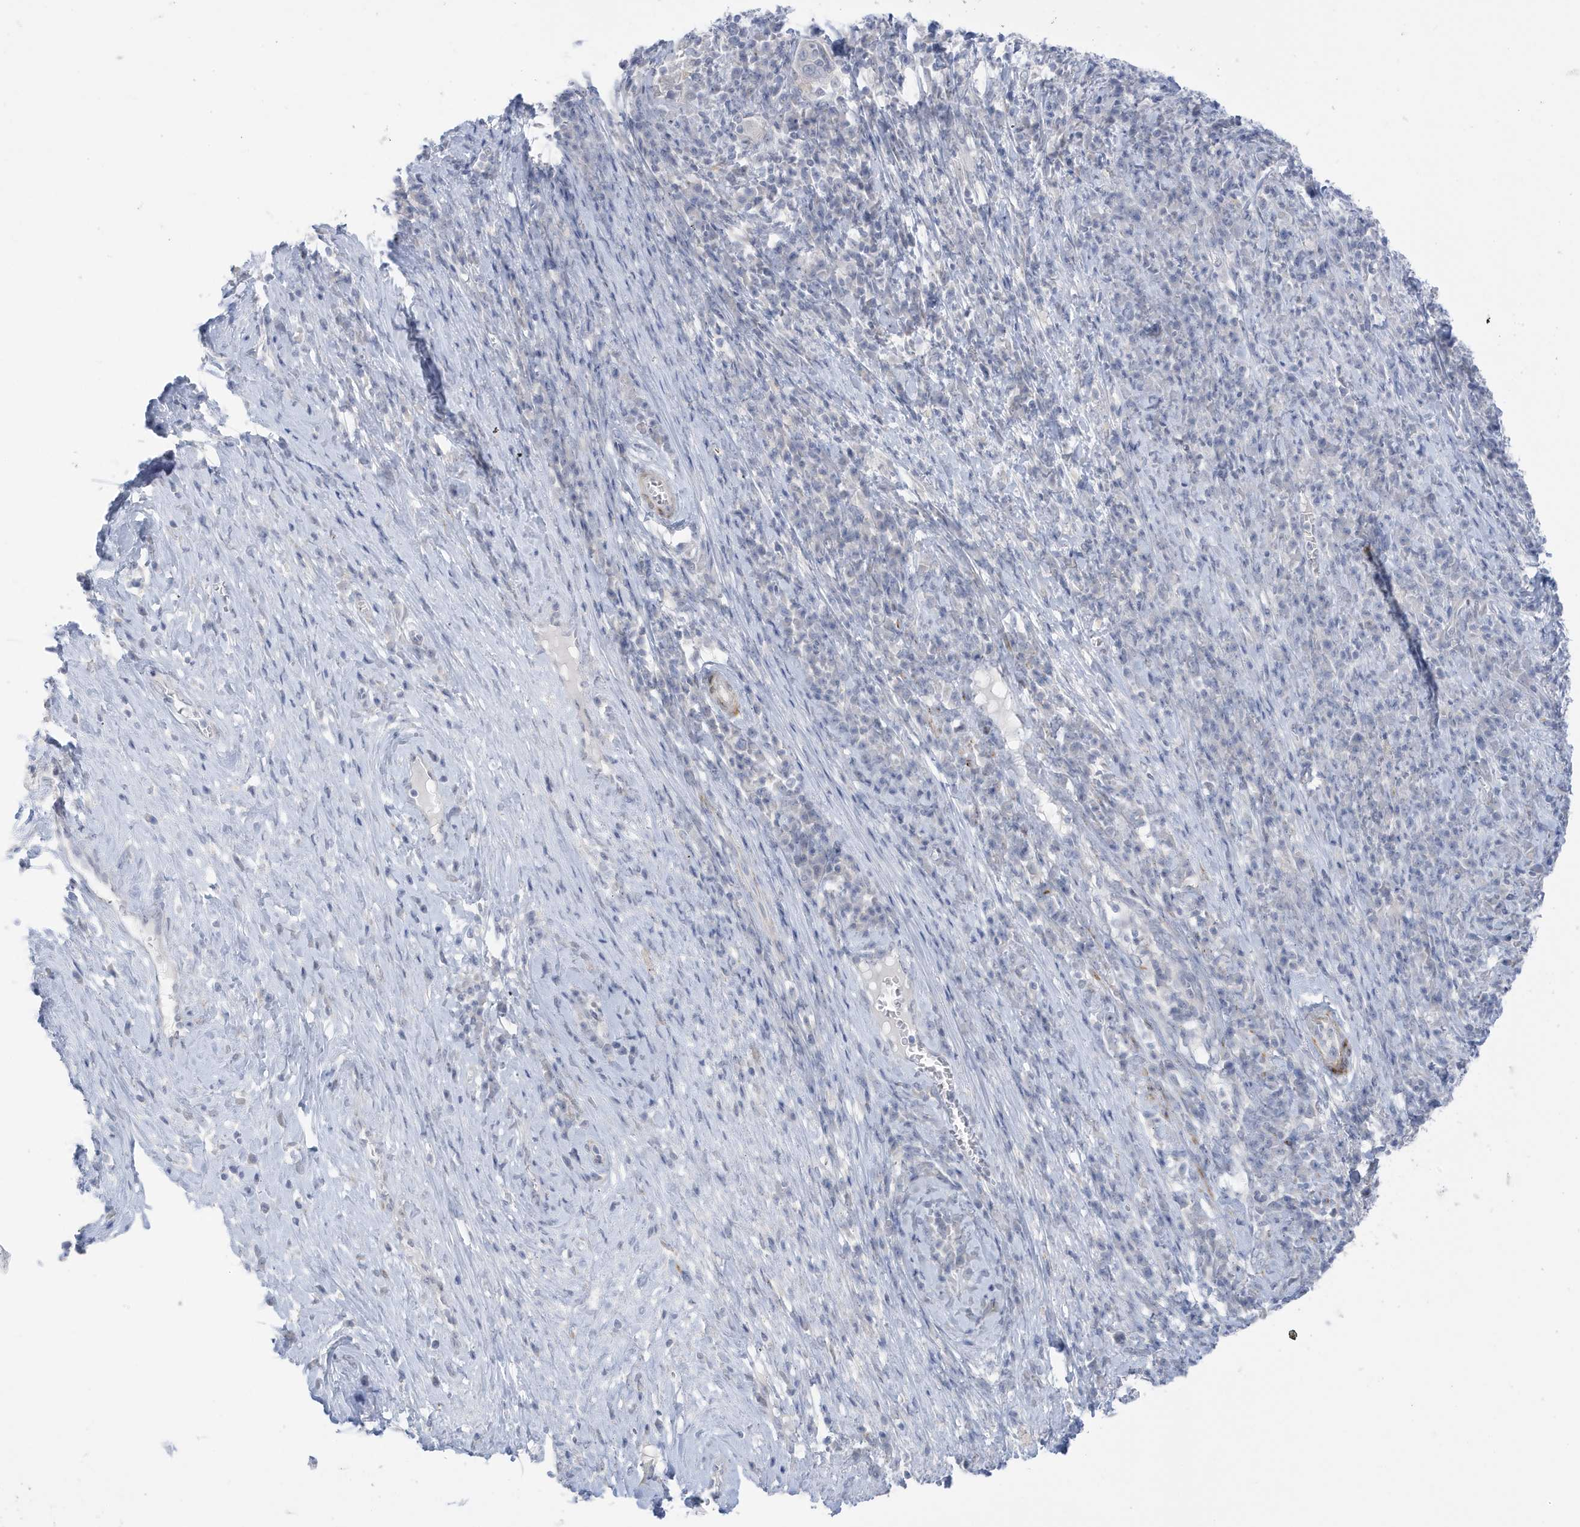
{"staining": {"intensity": "negative", "quantity": "none", "location": "none"}, "tissue": "cervical cancer", "cell_type": "Tumor cells", "image_type": "cancer", "snomed": [{"axis": "morphology", "description": "Squamous cell carcinoma, NOS"}, {"axis": "topography", "description": "Cervix"}], "caption": "Cervical squamous cell carcinoma stained for a protein using IHC exhibits no positivity tumor cells.", "gene": "PERM1", "patient": {"sex": "female", "age": 46}}